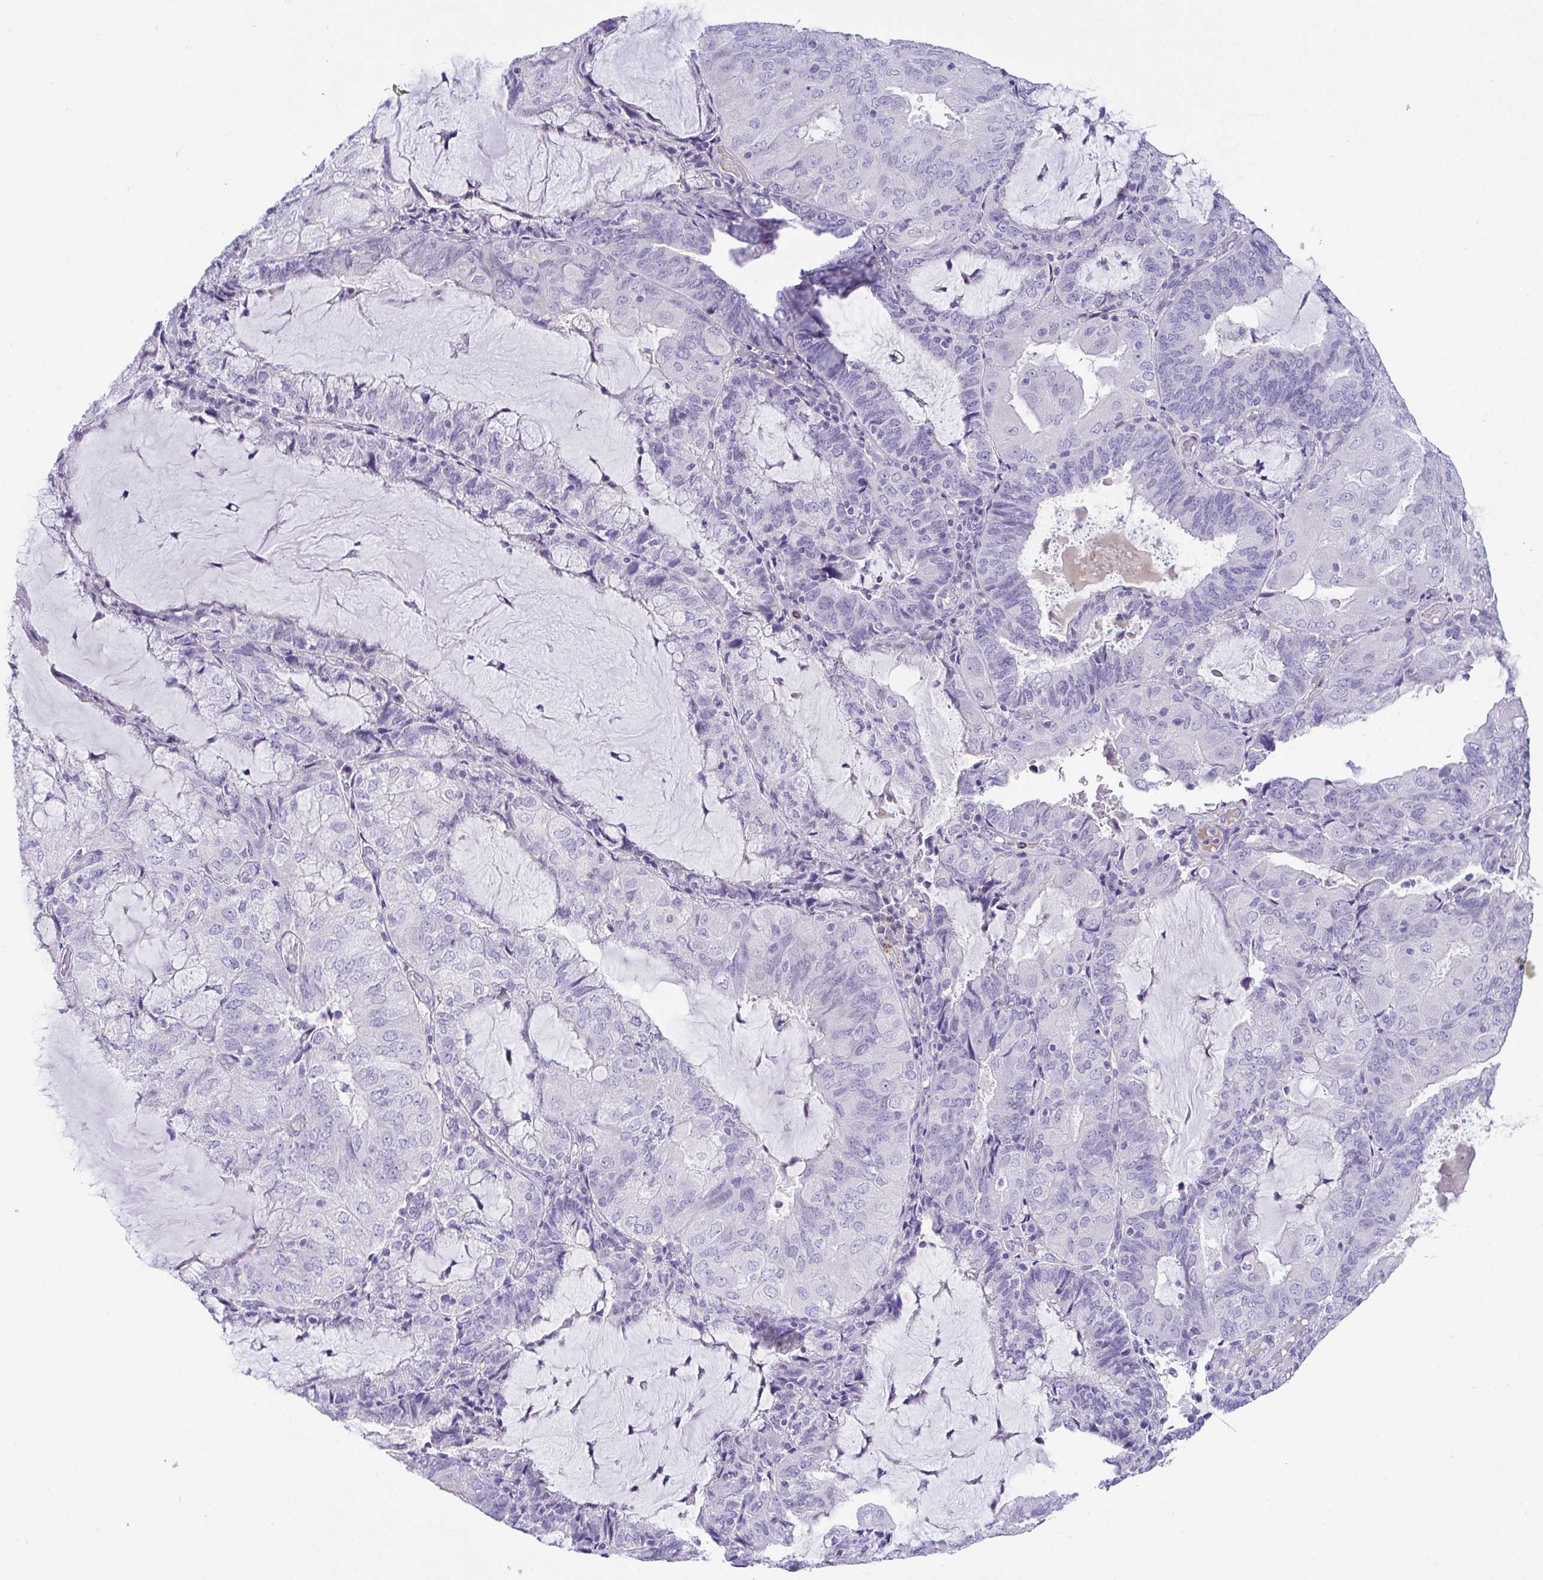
{"staining": {"intensity": "negative", "quantity": "none", "location": "none"}, "tissue": "endometrial cancer", "cell_type": "Tumor cells", "image_type": "cancer", "snomed": [{"axis": "morphology", "description": "Adenocarcinoma, NOS"}, {"axis": "topography", "description": "Endometrium"}], "caption": "High magnification brightfield microscopy of adenocarcinoma (endometrial) stained with DAB (brown) and counterstained with hematoxylin (blue): tumor cells show no significant positivity.", "gene": "KMT2E", "patient": {"sex": "female", "age": 81}}